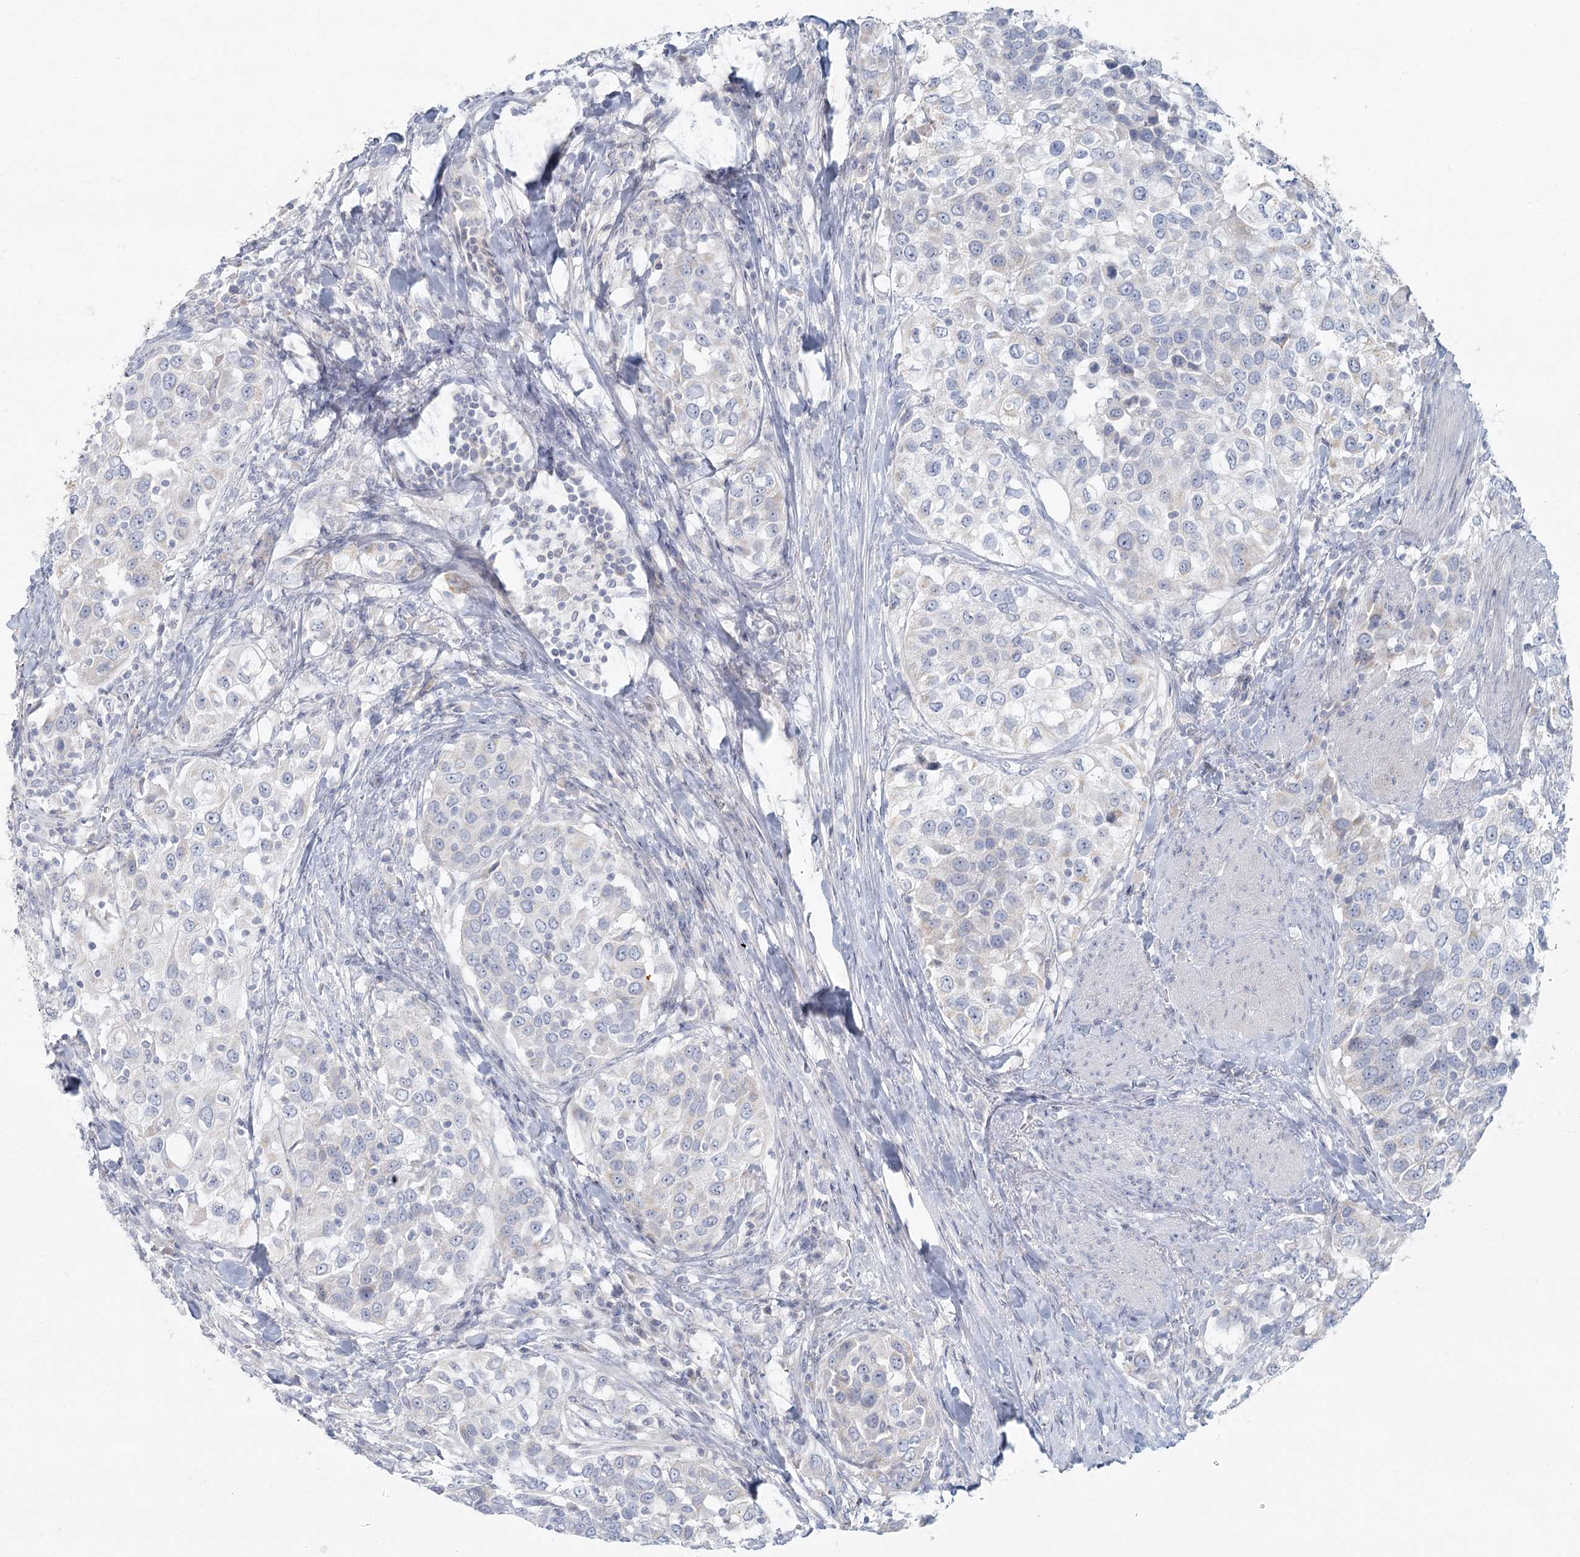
{"staining": {"intensity": "negative", "quantity": "none", "location": "none"}, "tissue": "urothelial cancer", "cell_type": "Tumor cells", "image_type": "cancer", "snomed": [{"axis": "morphology", "description": "Urothelial carcinoma, High grade"}, {"axis": "topography", "description": "Urinary bladder"}], "caption": "An immunohistochemistry (IHC) micrograph of urothelial carcinoma (high-grade) is shown. There is no staining in tumor cells of urothelial carcinoma (high-grade). Nuclei are stained in blue.", "gene": "FAM110C", "patient": {"sex": "female", "age": 80}}